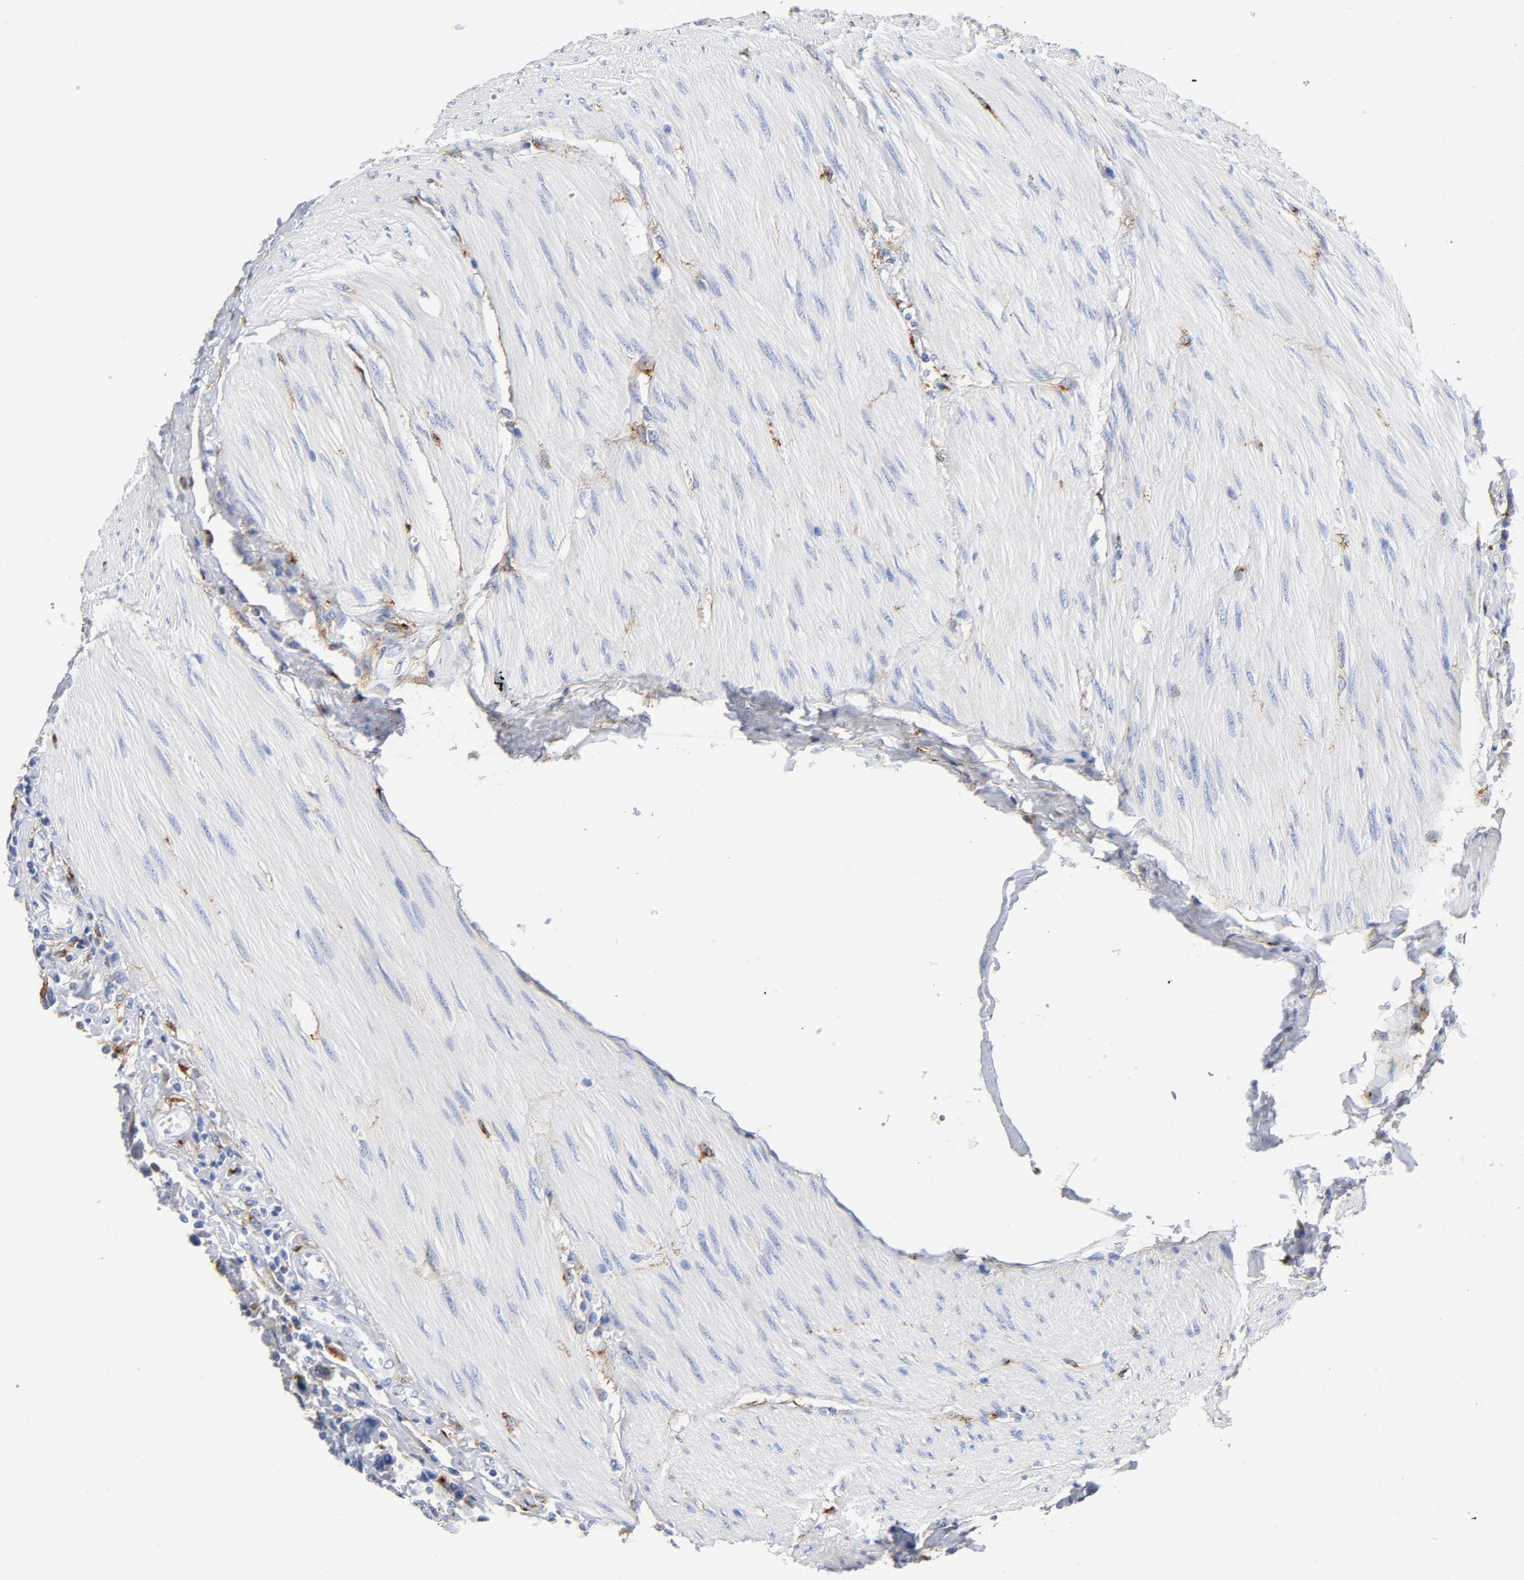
{"staining": {"intensity": "negative", "quantity": "none", "location": "none"}, "tissue": "urothelial cancer", "cell_type": "Tumor cells", "image_type": "cancer", "snomed": [{"axis": "morphology", "description": "Urothelial carcinoma, High grade"}, {"axis": "topography", "description": "Urinary bladder"}], "caption": "High magnification brightfield microscopy of urothelial cancer stained with DAB (brown) and counterstained with hematoxylin (blue): tumor cells show no significant positivity.", "gene": "LRP1", "patient": {"sex": "male", "age": 50}}